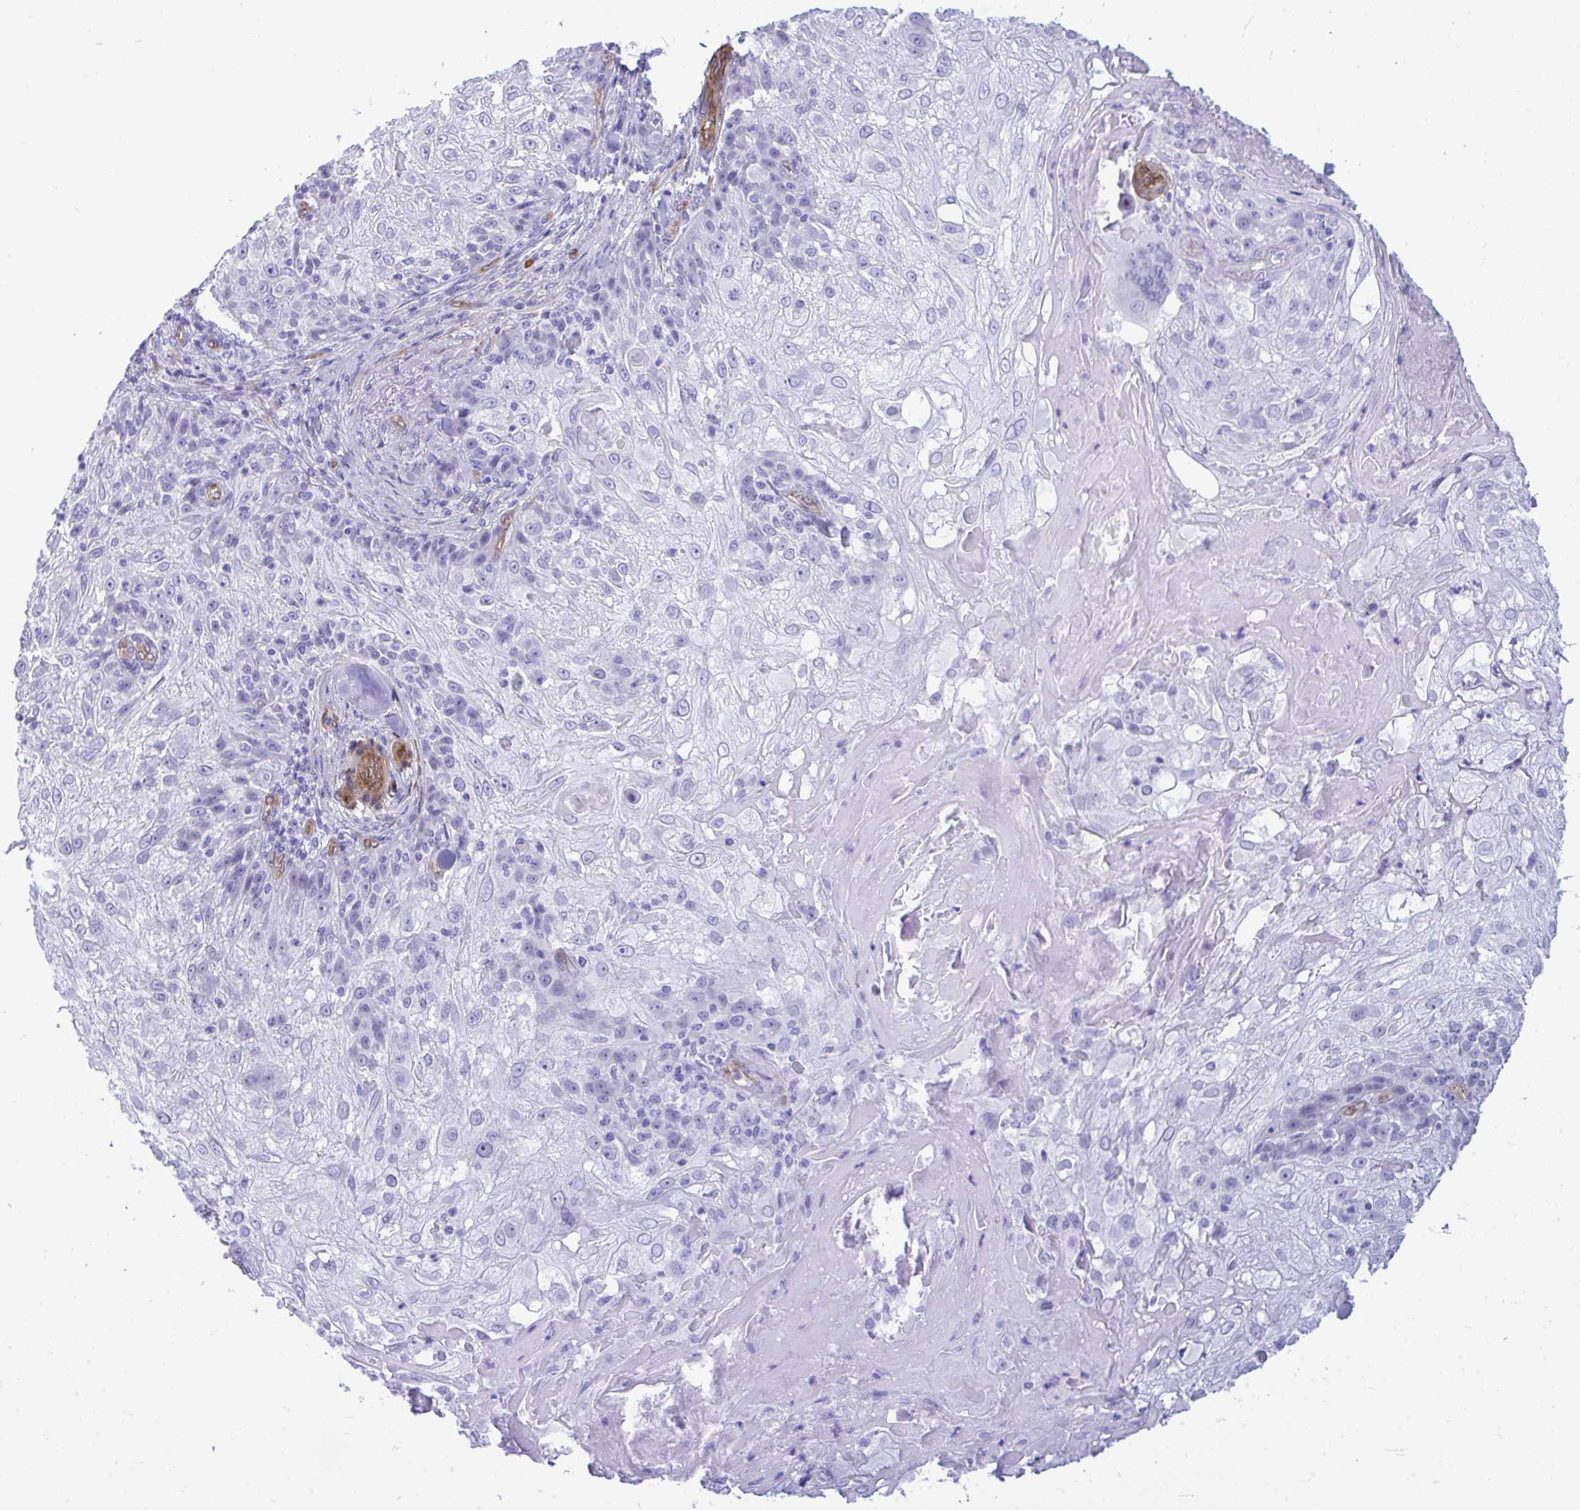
{"staining": {"intensity": "negative", "quantity": "none", "location": "none"}, "tissue": "skin cancer", "cell_type": "Tumor cells", "image_type": "cancer", "snomed": [{"axis": "morphology", "description": "Normal tissue, NOS"}, {"axis": "morphology", "description": "Squamous cell carcinoma, NOS"}, {"axis": "topography", "description": "Skin"}], "caption": "This image is of skin squamous cell carcinoma stained with immunohistochemistry (IHC) to label a protein in brown with the nuclei are counter-stained blue. There is no positivity in tumor cells. (DAB IHC, high magnification).", "gene": "LIMS2", "patient": {"sex": "female", "age": 83}}